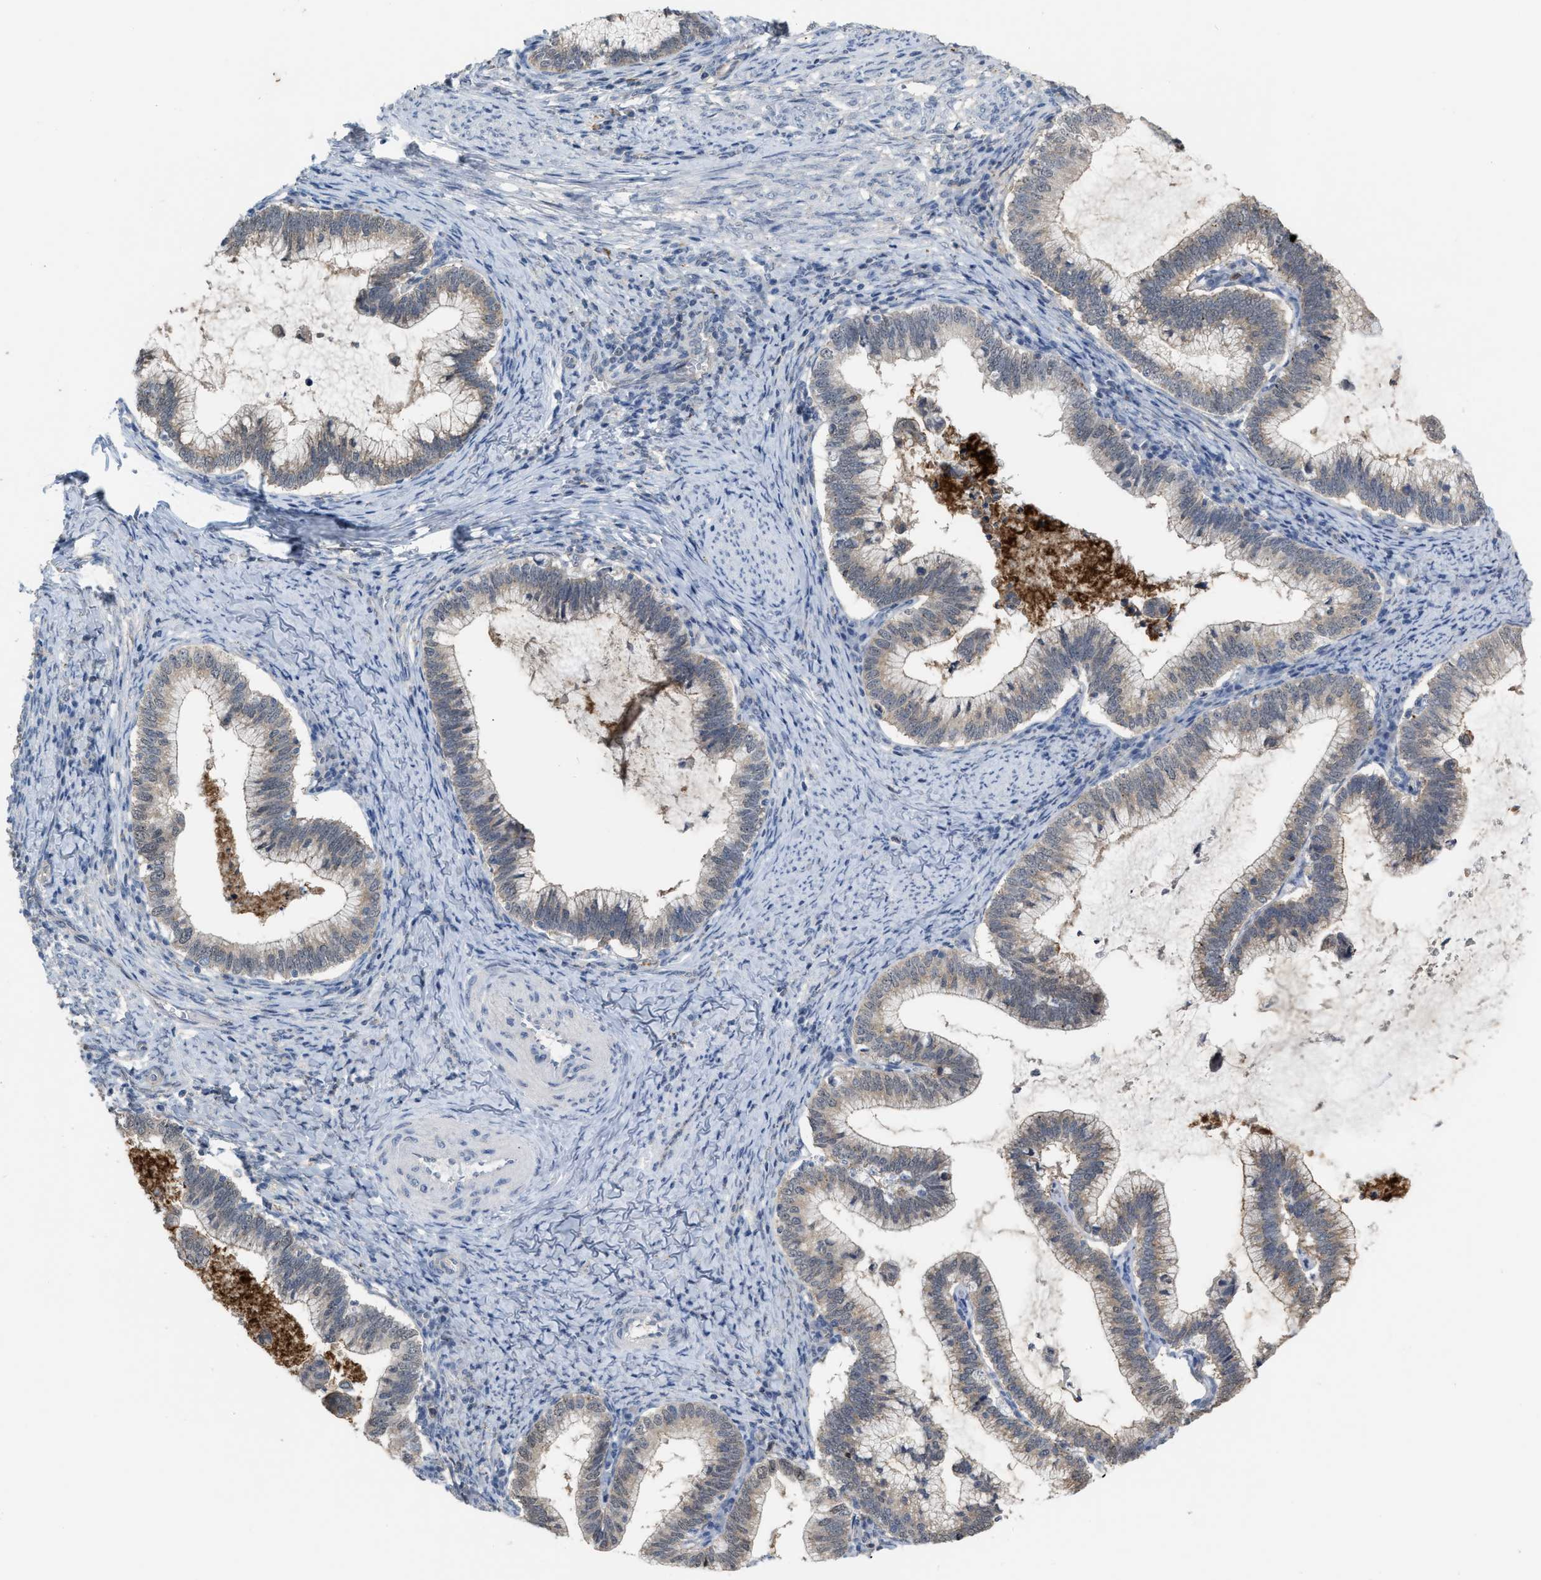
{"staining": {"intensity": "weak", "quantity": ">75%", "location": "cytoplasmic/membranous"}, "tissue": "cervical cancer", "cell_type": "Tumor cells", "image_type": "cancer", "snomed": [{"axis": "morphology", "description": "Adenocarcinoma, NOS"}, {"axis": "topography", "description": "Cervix"}], "caption": "Immunohistochemical staining of cervical cancer (adenocarcinoma) displays low levels of weak cytoplasmic/membranous protein staining in approximately >75% of tumor cells. Ihc stains the protein of interest in brown and the nuclei are stained blue.", "gene": "BAIAP2L1", "patient": {"sex": "female", "age": 36}}